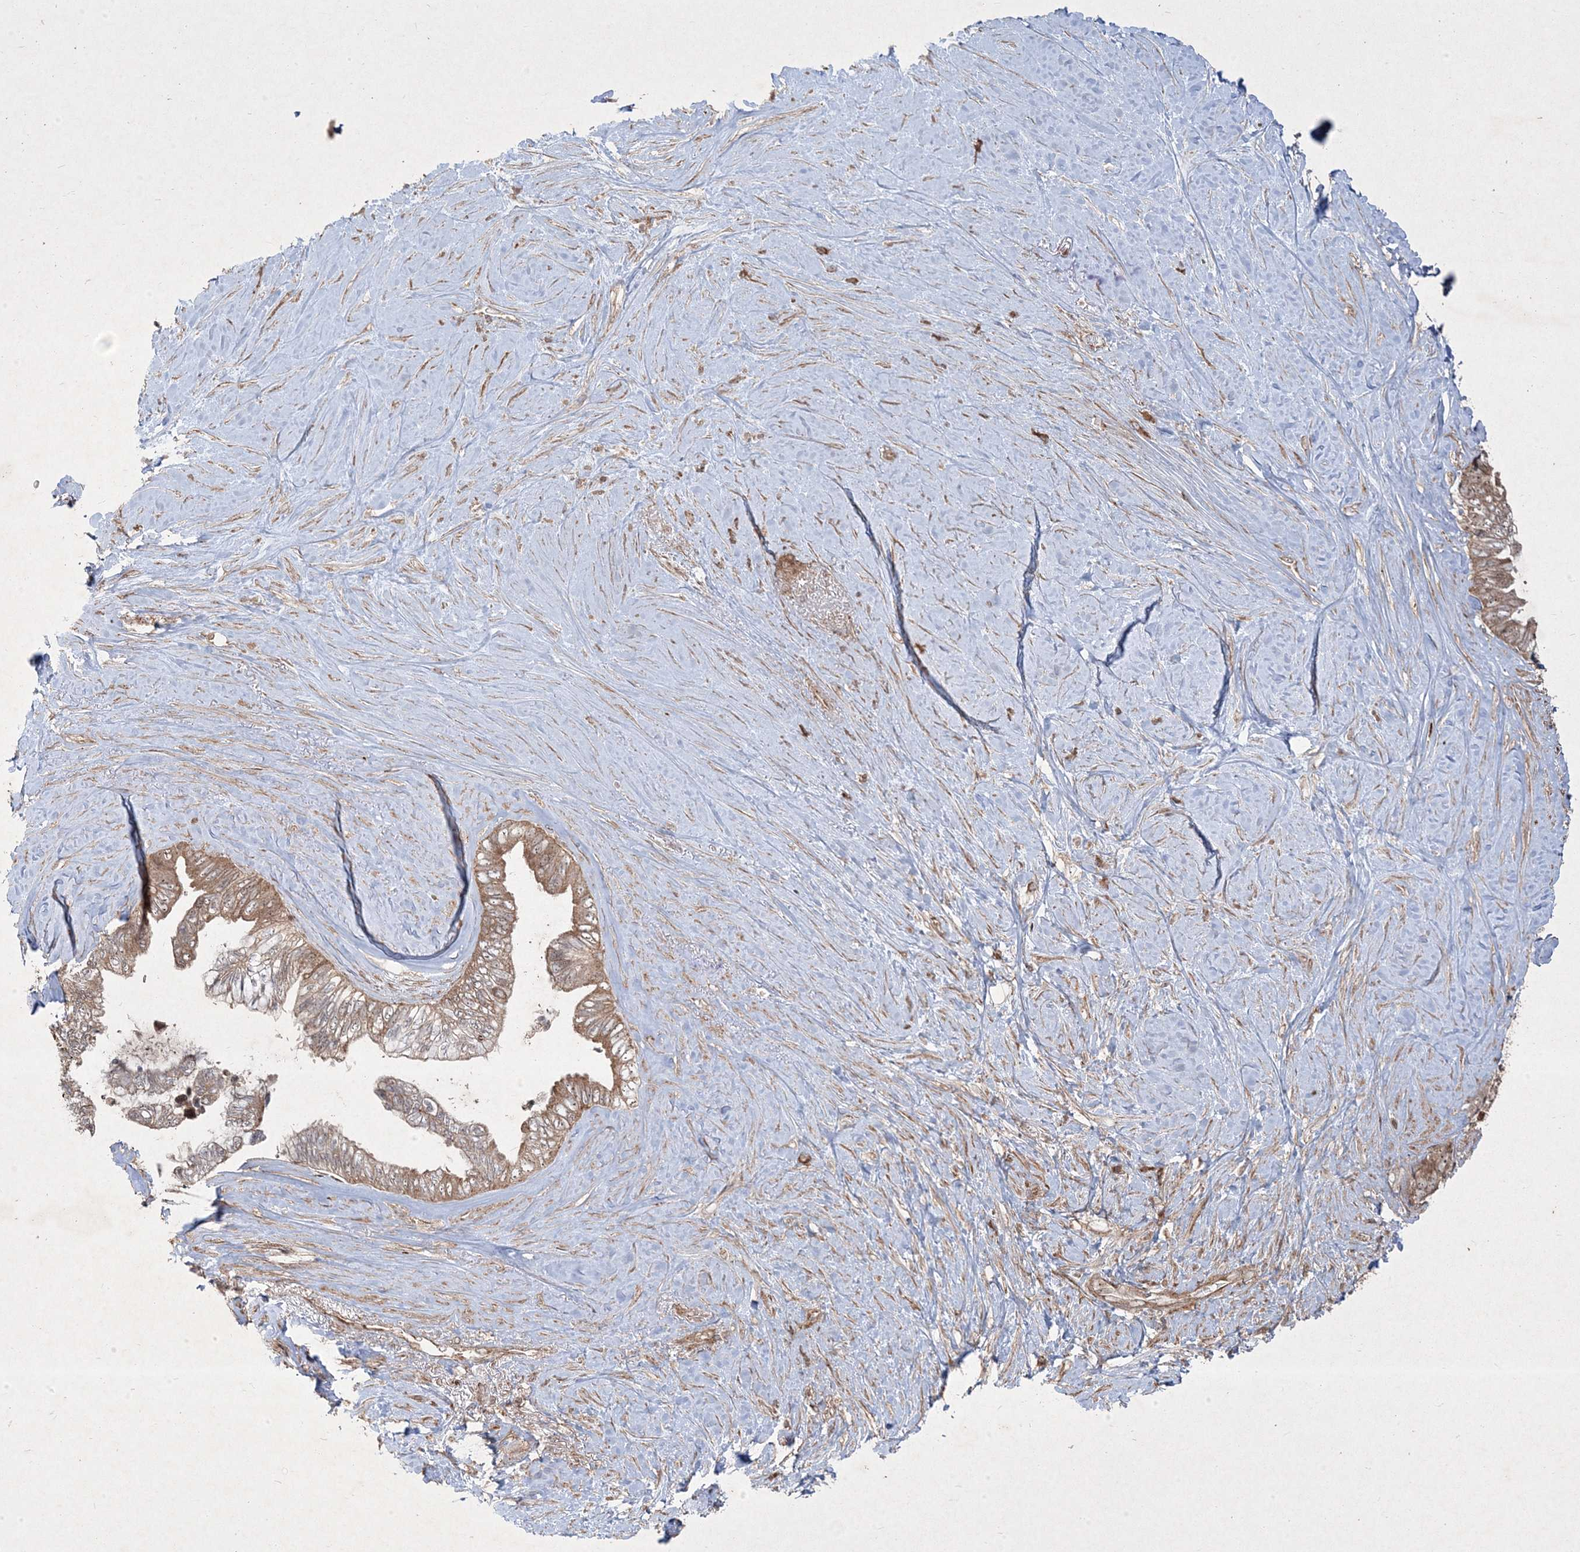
{"staining": {"intensity": "moderate", "quantity": "25%-75%", "location": "cytoplasmic/membranous,nuclear"}, "tissue": "pancreatic cancer", "cell_type": "Tumor cells", "image_type": "cancer", "snomed": [{"axis": "morphology", "description": "Adenocarcinoma, NOS"}, {"axis": "topography", "description": "Pancreas"}], "caption": "Moderate cytoplasmic/membranous and nuclear protein expression is seen in about 25%-75% of tumor cells in pancreatic cancer (adenocarcinoma).", "gene": "PLEKHM2", "patient": {"sex": "female", "age": 72}}